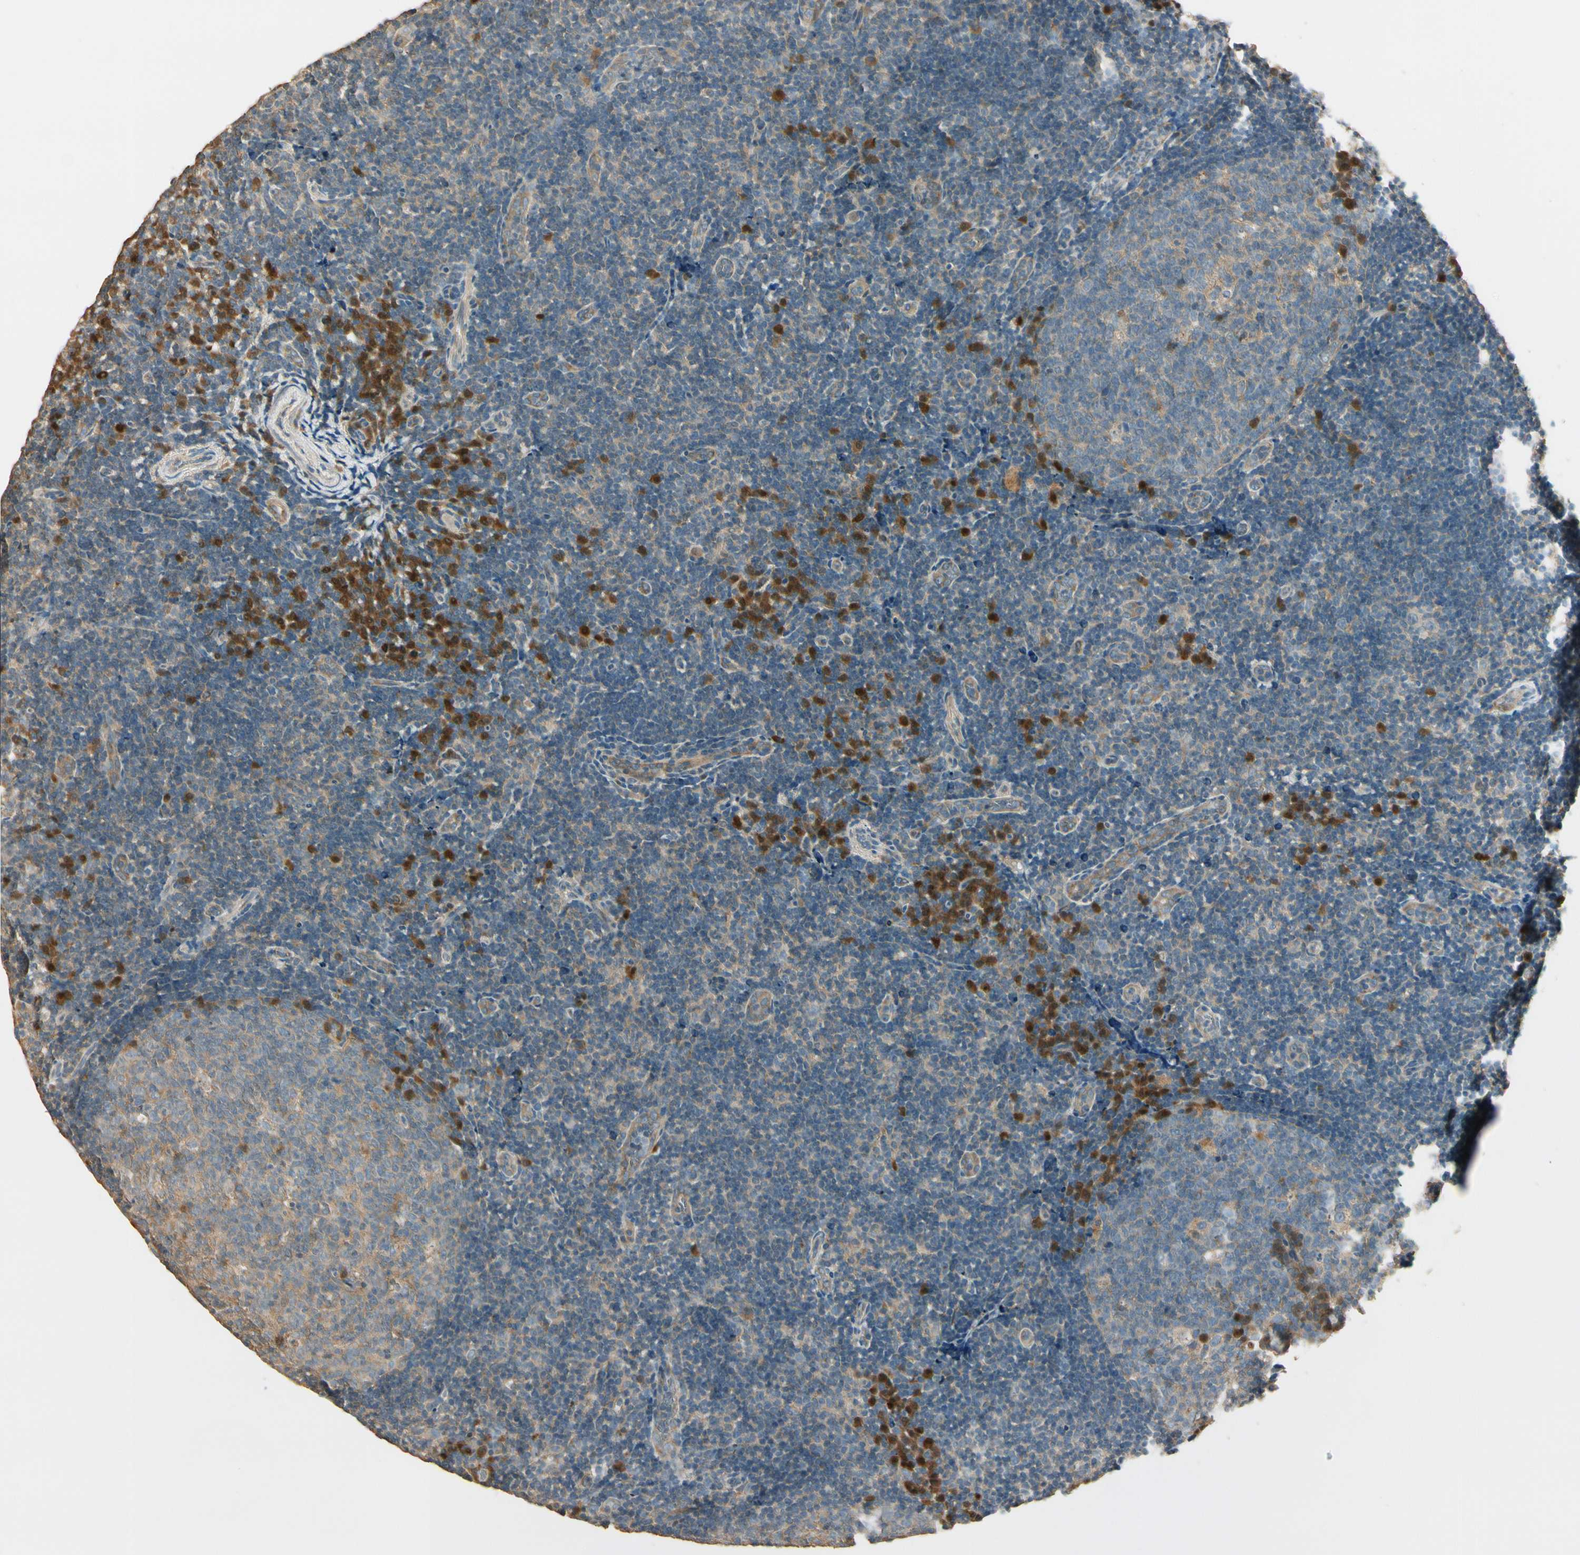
{"staining": {"intensity": "moderate", "quantity": "25%-75%", "location": "cytoplasmic/membranous"}, "tissue": "tonsil", "cell_type": "Germinal center cells", "image_type": "normal", "snomed": [{"axis": "morphology", "description": "Normal tissue, NOS"}, {"axis": "topography", "description": "Tonsil"}], "caption": "Immunohistochemical staining of benign human tonsil demonstrates moderate cytoplasmic/membranous protein expression in approximately 25%-75% of germinal center cells. (IHC, brightfield microscopy, high magnification).", "gene": "PLXNA1", "patient": {"sex": "female", "age": 40}}